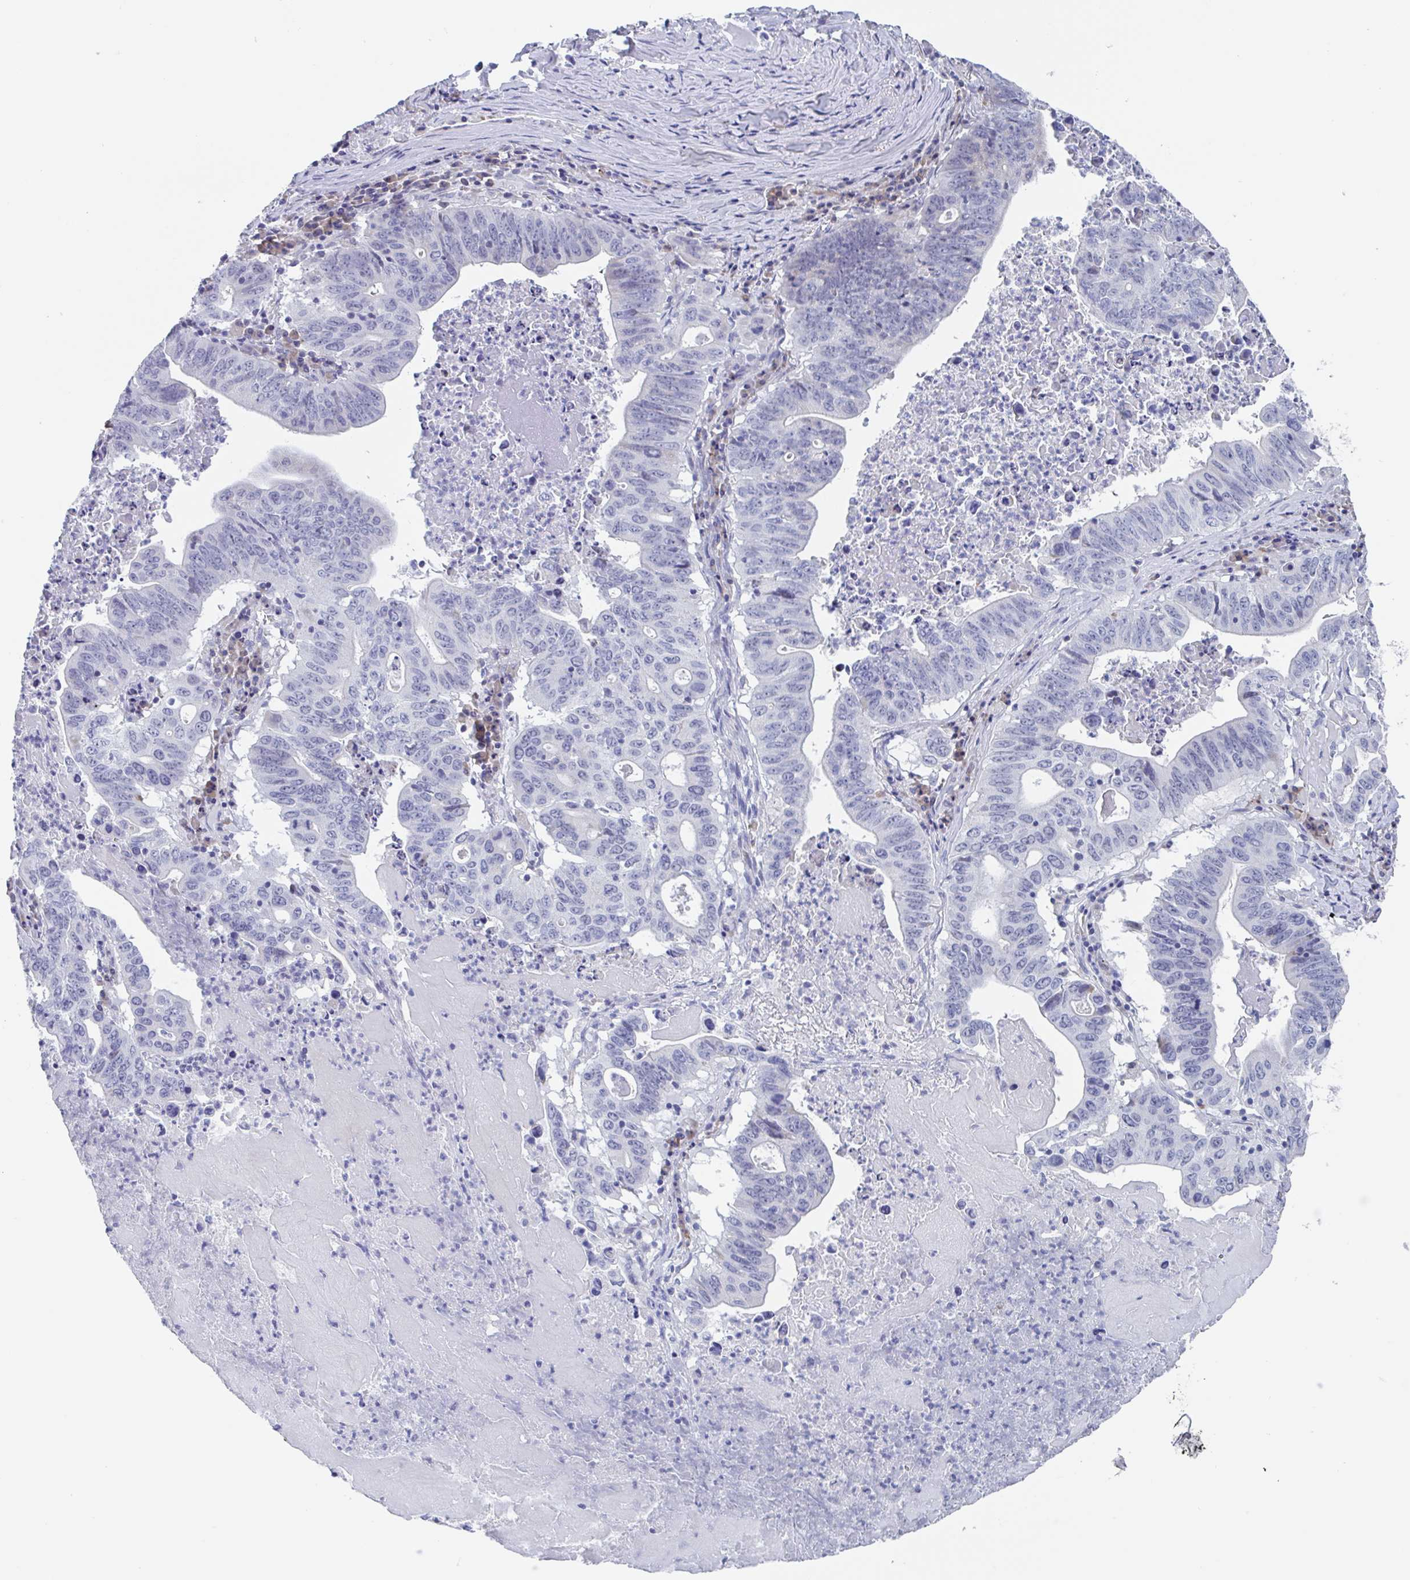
{"staining": {"intensity": "negative", "quantity": "none", "location": "none"}, "tissue": "lung cancer", "cell_type": "Tumor cells", "image_type": "cancer", "snomed": [{"axis": "morphology", "description": "Adenocarcinoma, NOS"}, {"axis": "topography", "description": "Lung"}], "caption": "High magnification brightfield microscopy of lung cancer stained with DAB (brown) and counterstained with hematoxylin (blue): tumor cells show no significant expression.", "gene": "NOXRED1", "patient": {"sex": "female", "age": 60}}